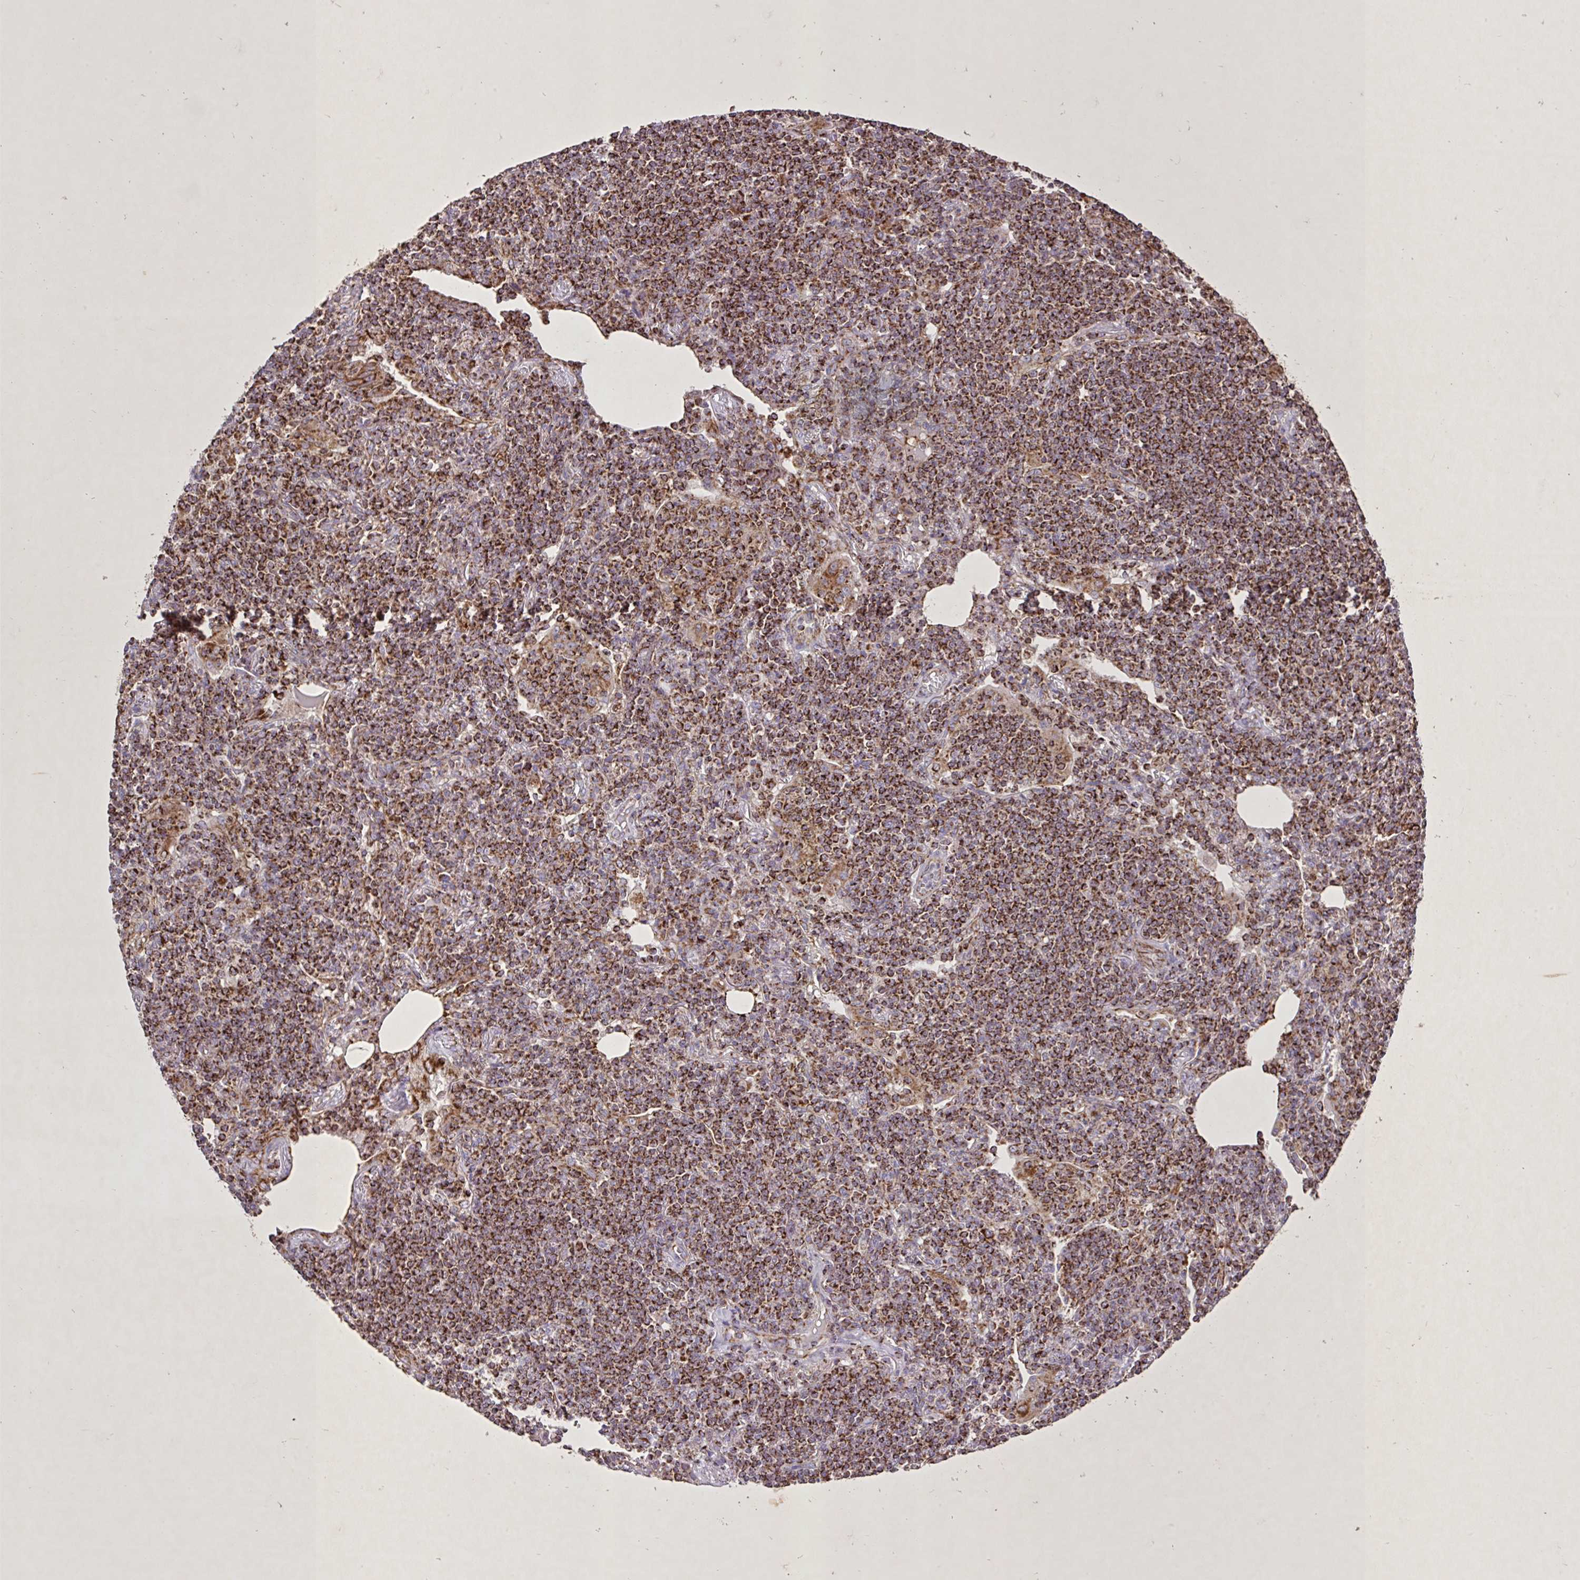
{"staining": {"intensity": "strong", "quantity": ">75%", "location": "cytoplasmic/membranous"}, "tissue": "lymphoma", "cell_type": "Tumor cells", "image_type": "cancer", "snomed": [{"axis": "morphology", "description": "Malignant lymphoma, non-Hodgkin's type, Low grade"}, {"axis": "topography", "description": "Lung"}], "caption": "Lymphoma tissue shows strong cytoplasmic/membranous positivity in about >75% of tumor cells", "gene": "AGK", "patient": {"sex": "female", "age": 71}}